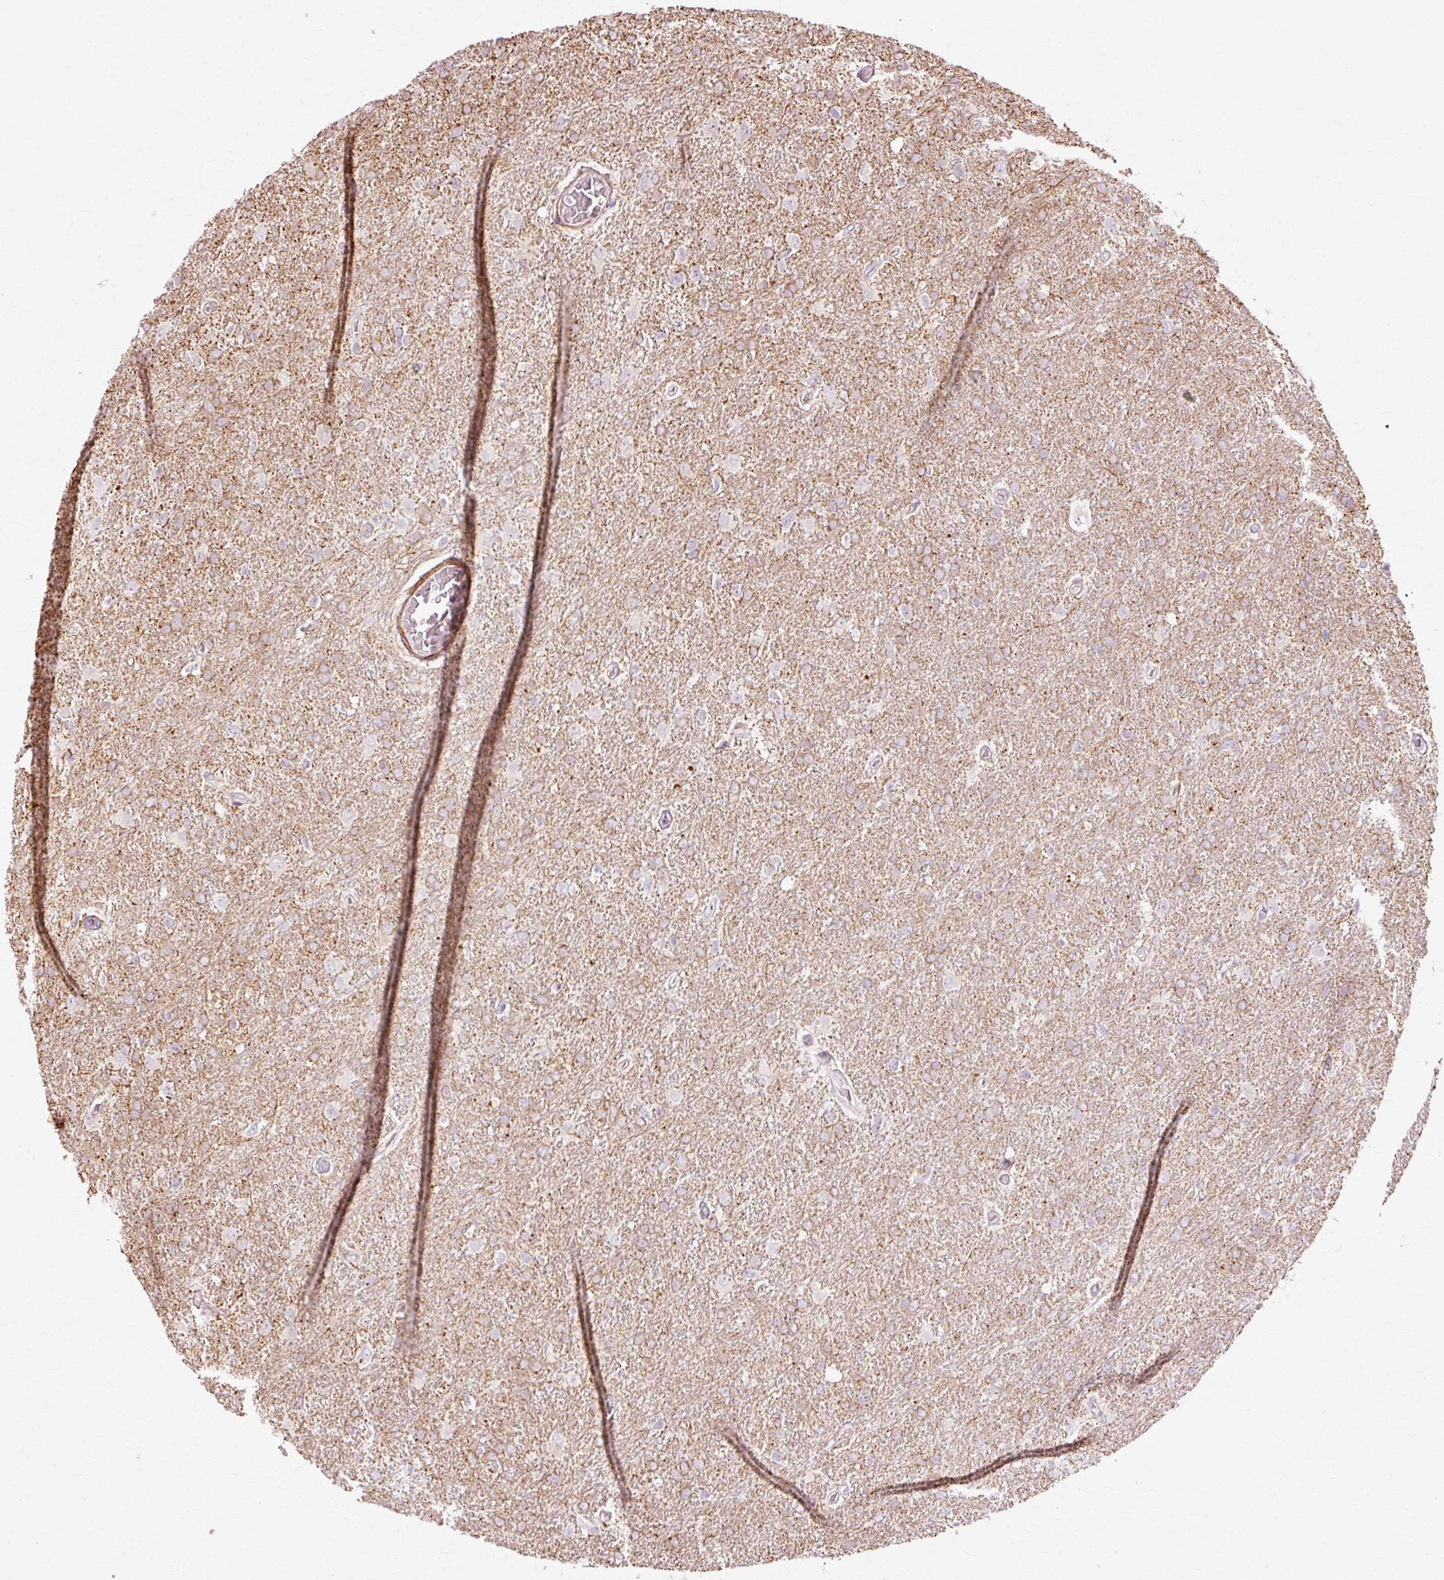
{"staining": {"intensity": "negative", "quantity": "none", "location": "none"}, "tissue": "glioma", "cell_type": "Tumor cells", "image_type": "cancer", "snomed": [{"axis": "morphology", "description": "Glioma, malignant, High grade"}, {"axis": "topography", "description": "Brain"}], "caption": "A high-resolution photomicrograph shows IHC staining of glioma, which reveals no significant expression in tumor cells.", "gene": "RGPD5", "patient": {"sex": "male", "age": 61}}